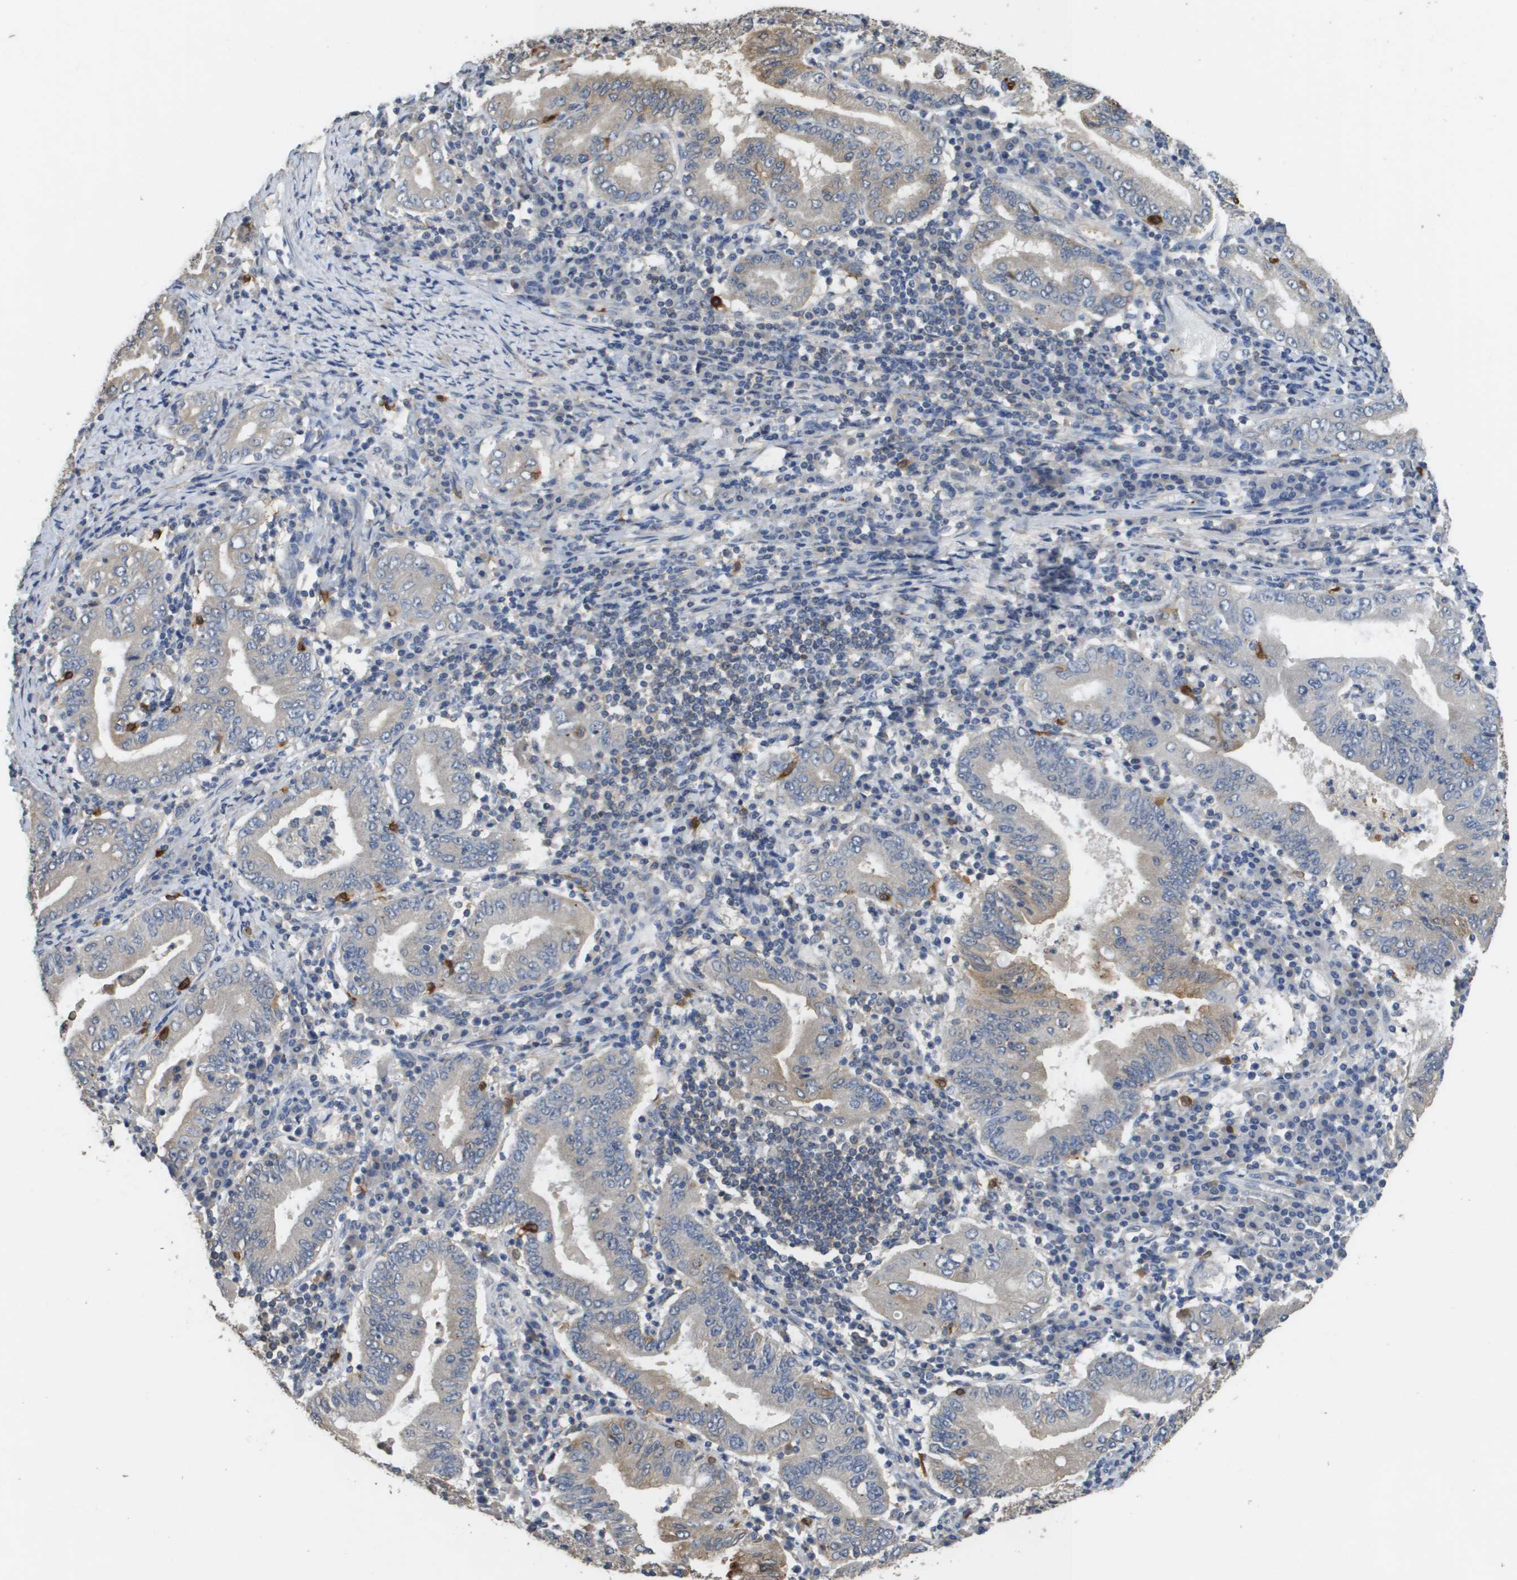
{"staining": {"intensity": "weak", "quantity": "<25%", "location": "cytoplasmic/membranous"}, "tissue": "stomach cancer", "cell_type": "Tumor cells", "image_type": "cancer", "snomed": [{"axis": "morphology", "description": "Normal tissue, NOS"}, {"axis": "morphology", "description": "Adenocarcinoma, NOS"}, {"axis": "topography", "description": "Esophagus"}, {"axis": "topography", "description": "Stomach, upper"}, {"axis": "topography", "description": "Peripheral nerve tissue"}], "caption": "Immunohistochemical staining of stomach cancer (adenocarcinoma) shows no significant positivity in tumor cells. Brightfield microscopy of immunohistochemistry (IHC) stained with DAB (brown) and hematoxylin (blue), captured at high magnification.", "gene": "RAB27B", "patient": {"sex": "male", "age": 62}}